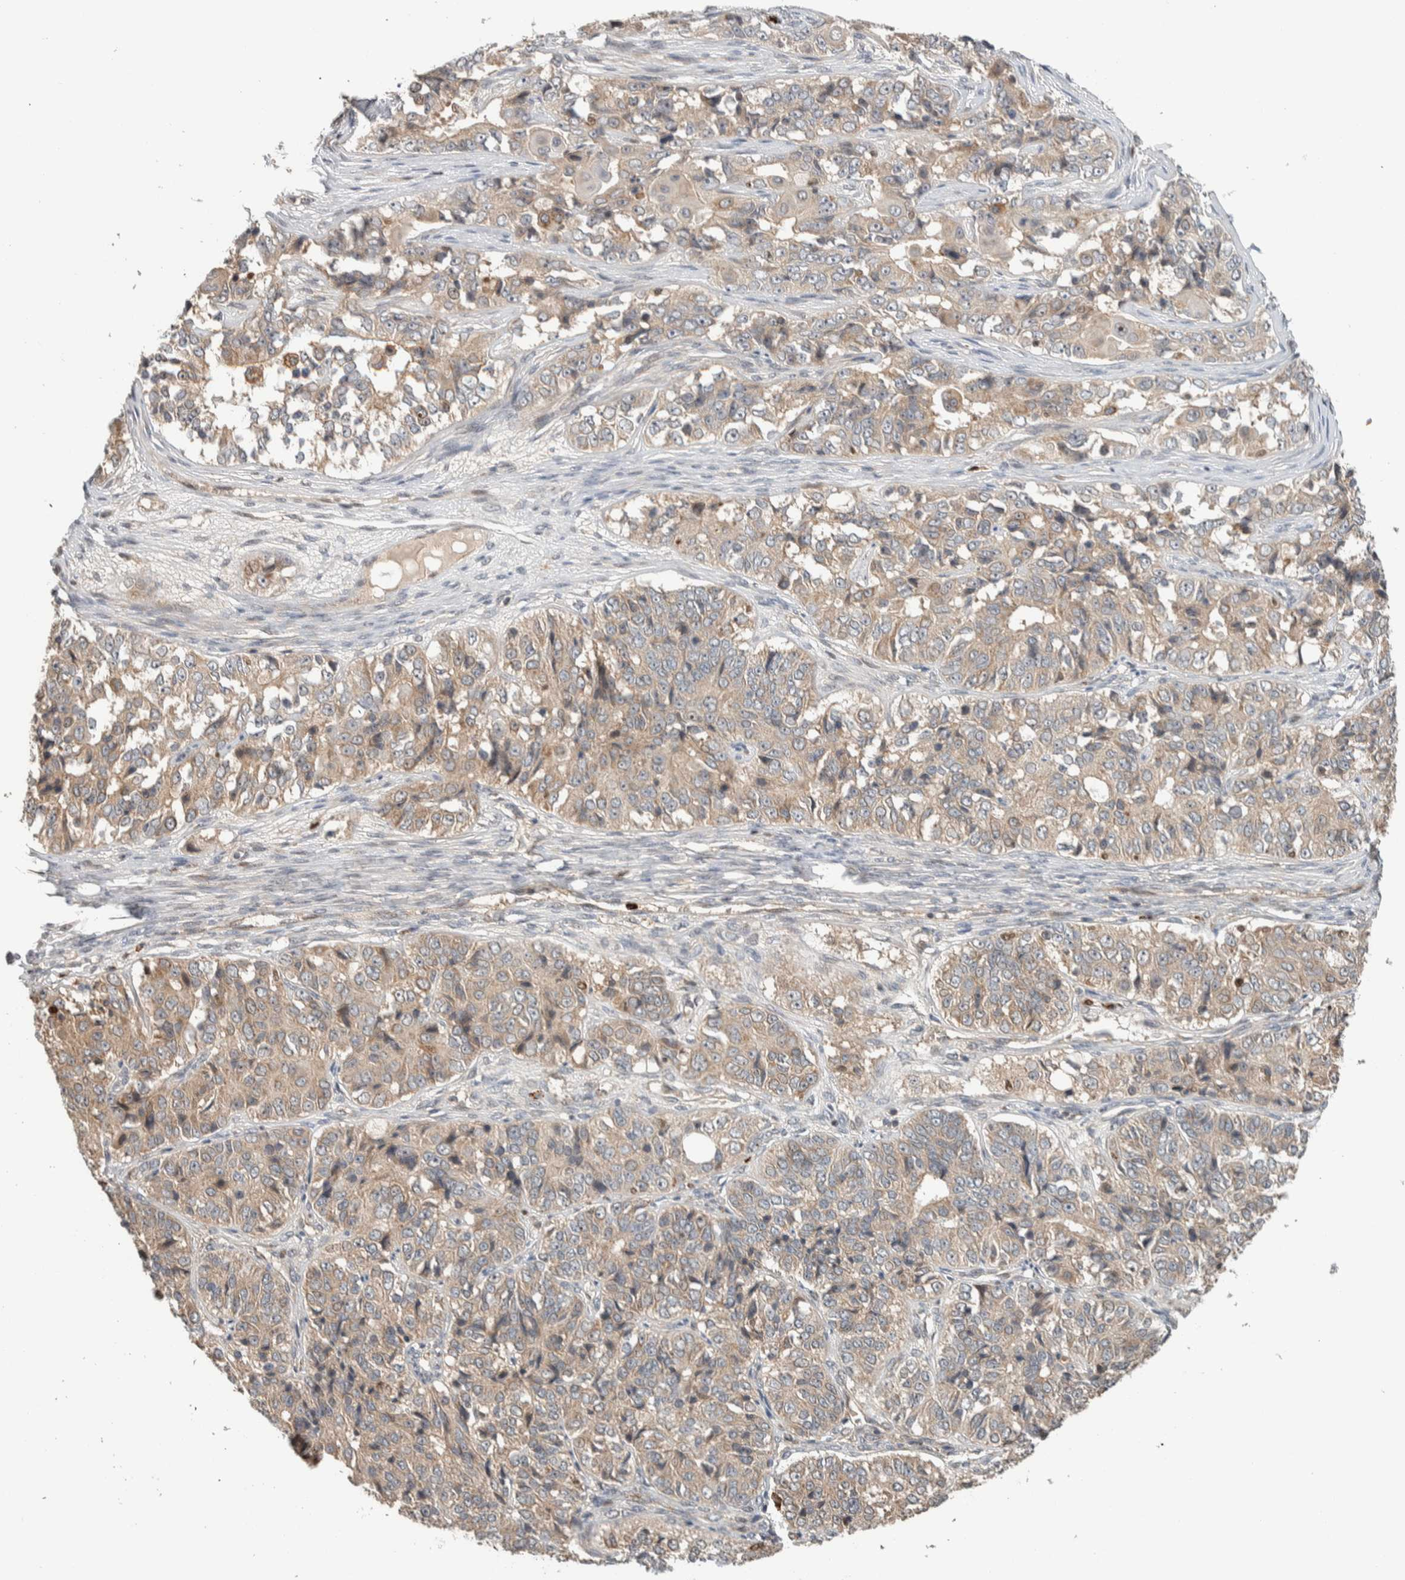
{"staining": {"intensity": "weak", "quantity": ">75%", "location": "cytoplasmic/membranous"}, "tissue": "ovarian cancer", "cell_type": "Tumor cells", "image_type": "cancer", "snomed": [{"axis": "morphology", "description": "Carcinoma, endometroid"}, {"axis": "topography", "description": "Ovary"}], "caption": "Protein staining exhibits weak cytoplasmic/membranous positivity in approximately >75% of tumor cells in ovarian cancer.", "gene": "VPS53", "patient": {"sex": "female", "age": 51}}